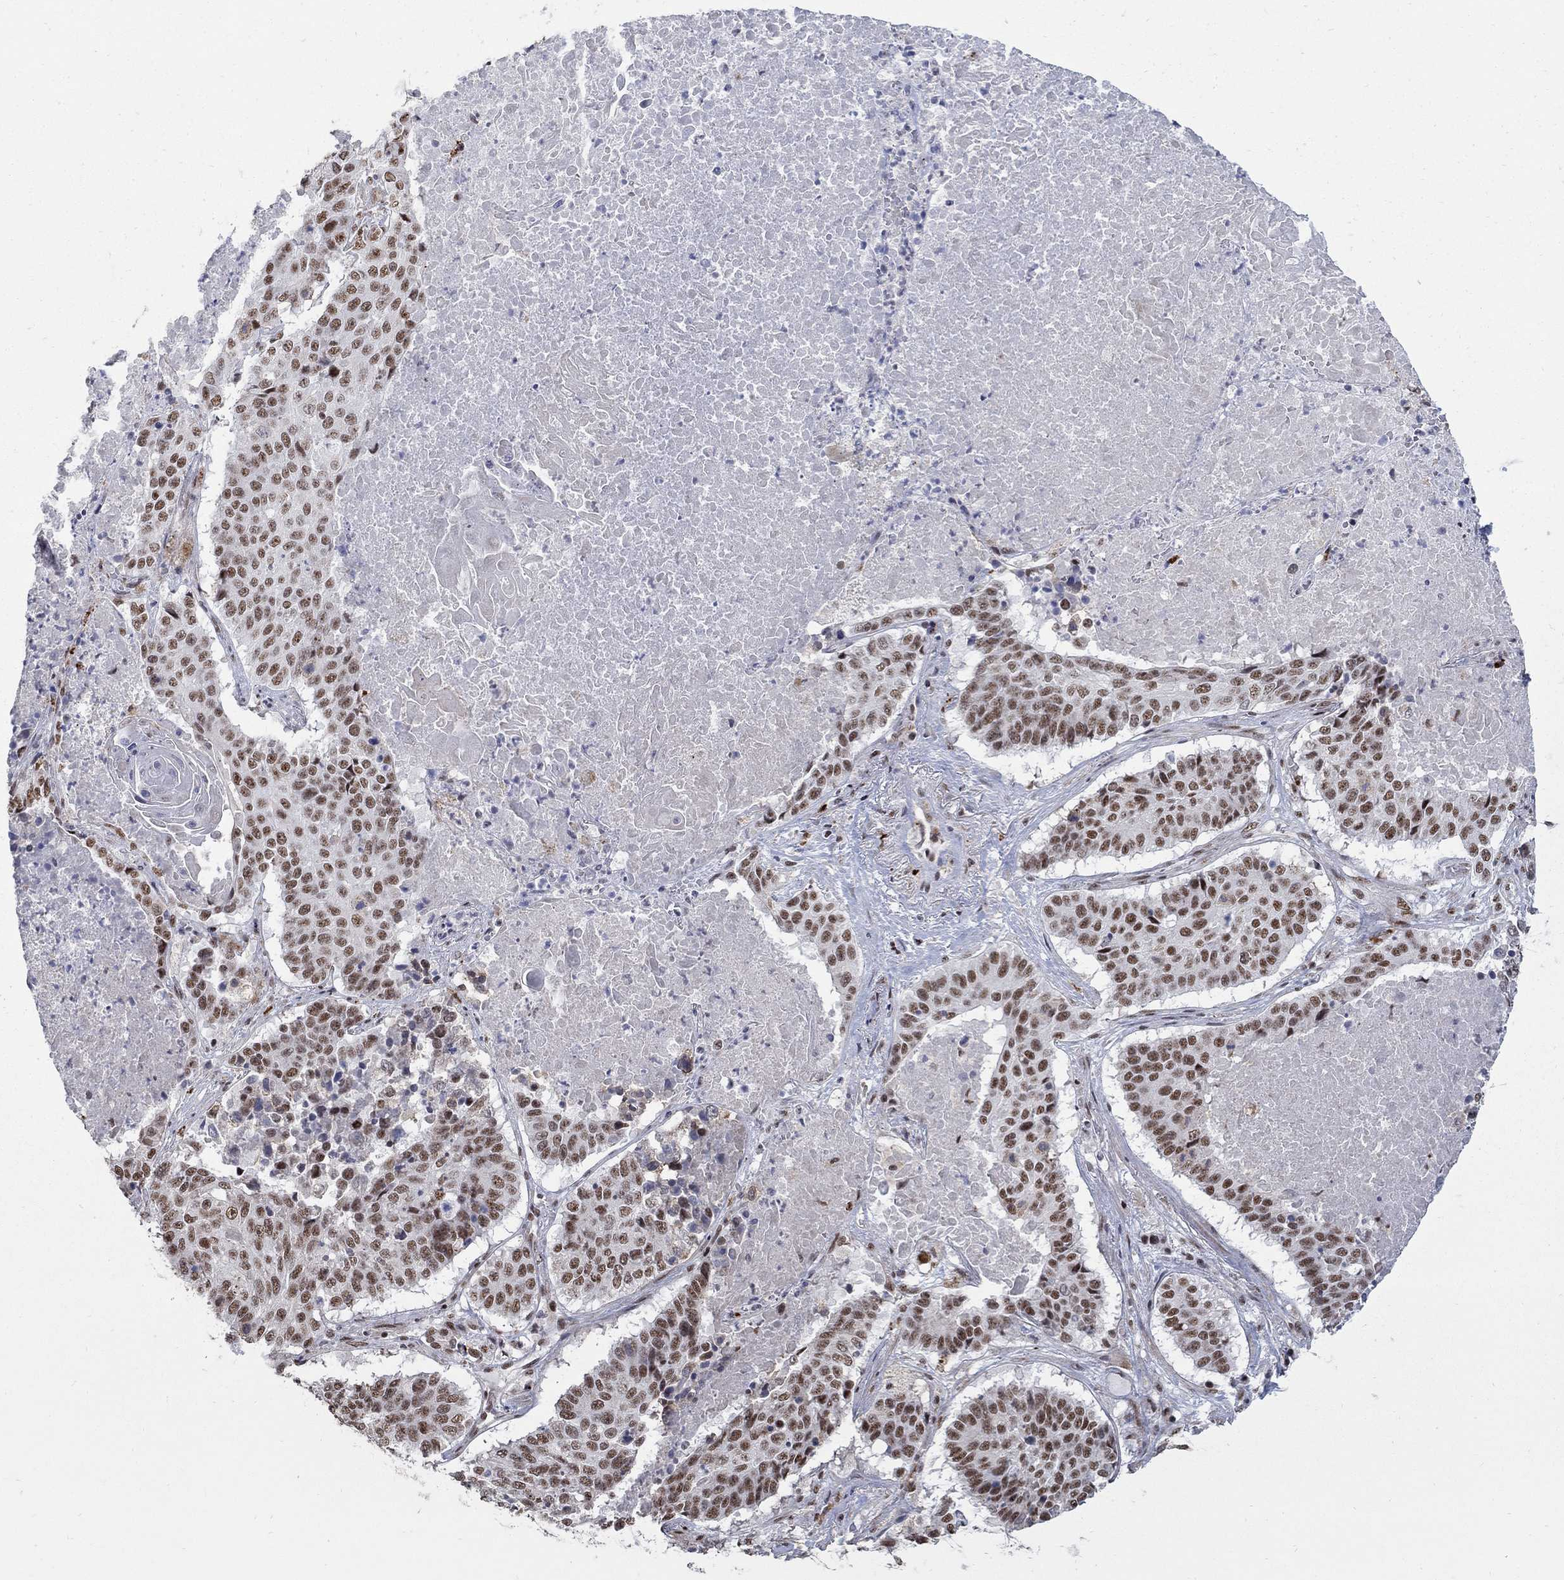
{"staining": {"intensity": "moderate", "quantity": ">75%", "location": "nuclear"}, "tissue": "lung cancer", "cell_type": "Tumor cells", "image_type": "cancer", "snomed": [{"axis": "morphology", "description": "Squamous cell carcinoma, NOS"}, {"axis": "topography", "description": "Lung"}], "caption": "IHC (DAB (3,3'-diaminobenzidine)) staining of human lung squamous cell carcinoma shows moderate nuclear protein staining in about >75% of tumor cells. (Brightfield microscopy of DAB IHC at high magnification).", "gene": "PNISR", "patient": {"sex": "male", "age": 64}}